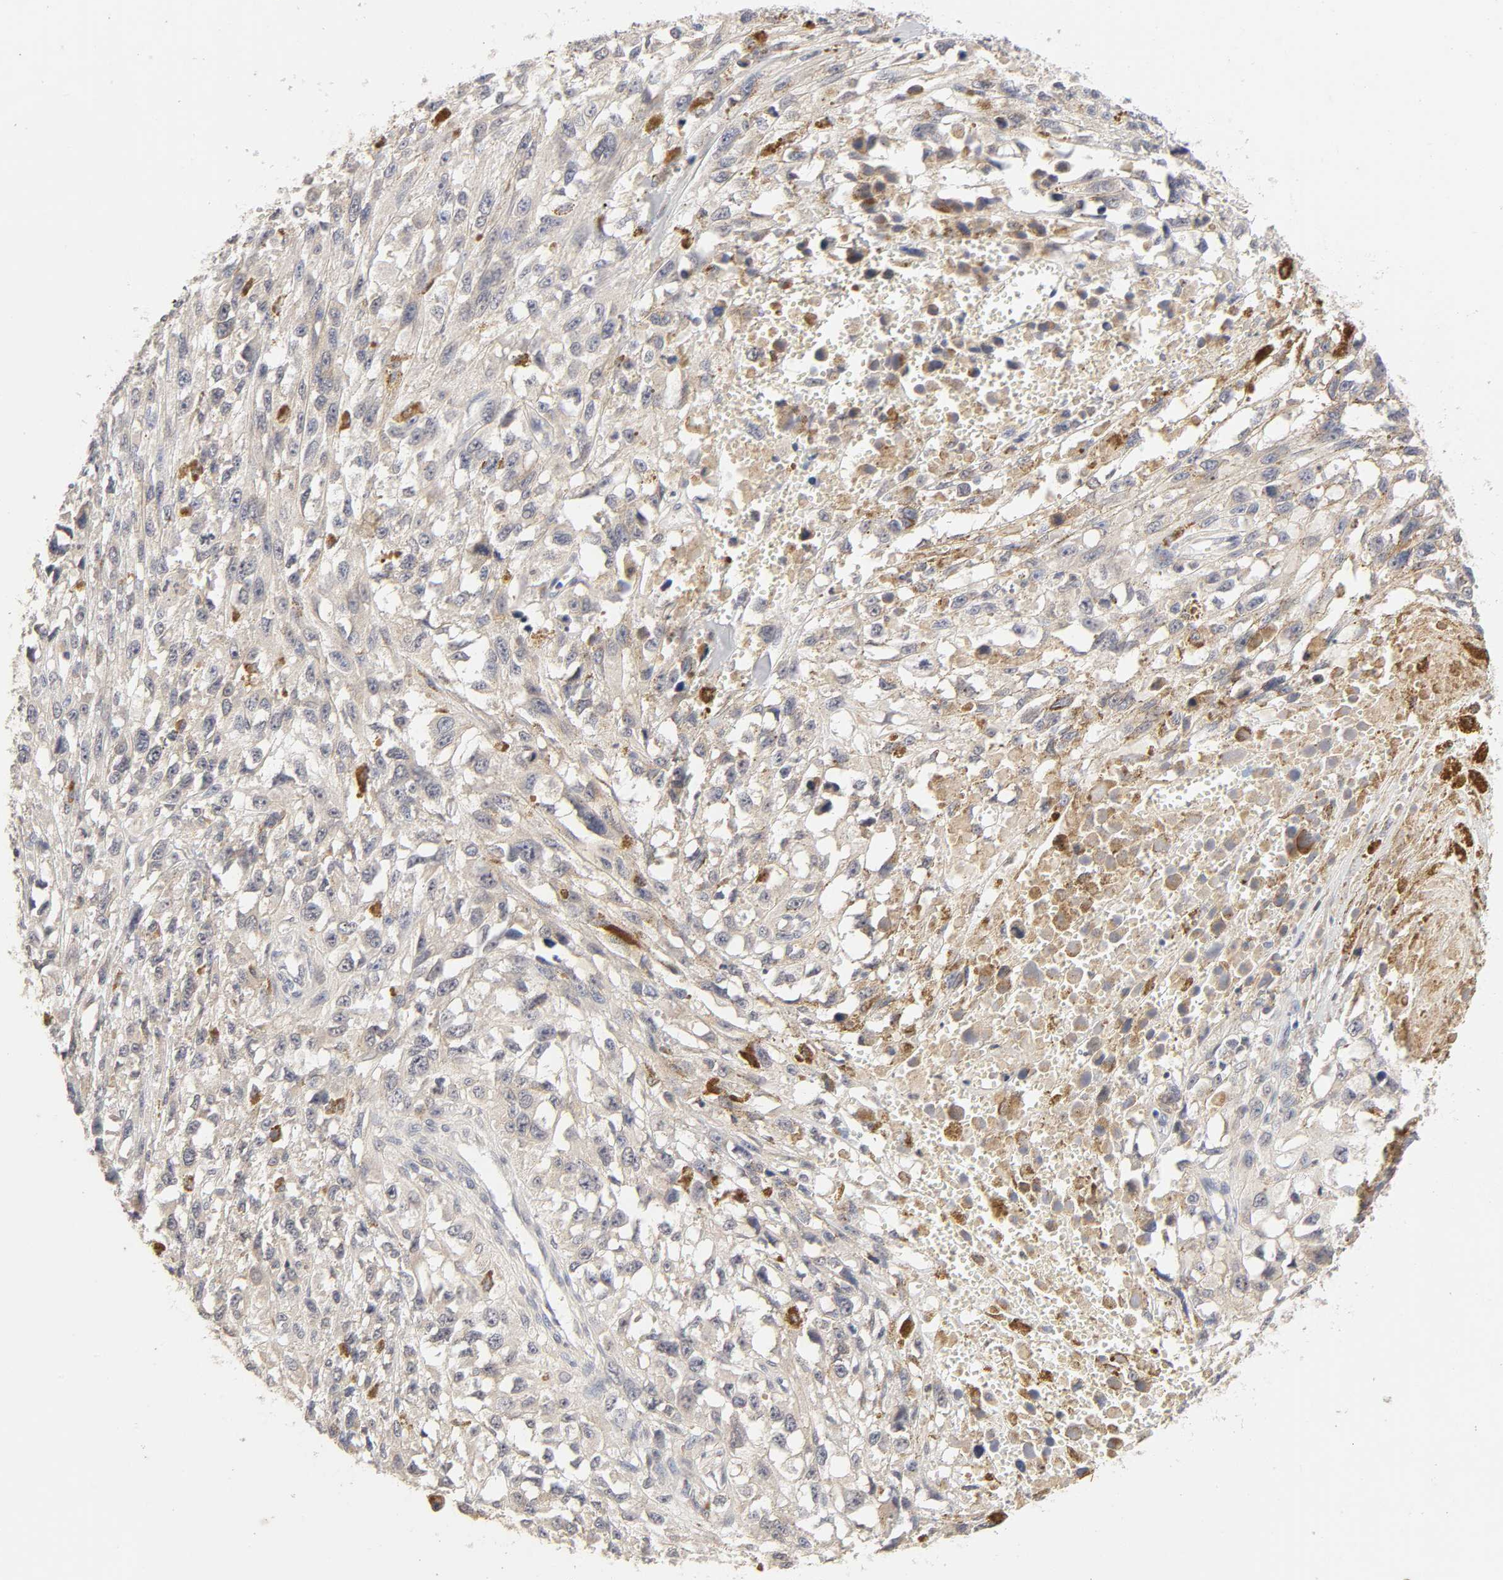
{"staining": {"intensity": "weak", "quantity": "25%-75%", "location": "cytoplasmic/membranous"}, "tissue": "melanoma", "cell_type": "Tumor cells", "image_type": "cancer", "snomed": [{"axis": "morphology", "description": "Malignant melanoma, Metastatic site"}, {"axis": "topography", "description": "Lymph node"}], "caption": "Protein analysis of melanoma tissue displays weak cytoplasmic/membranous positivity in about 25%-75% of tumor cells.", "gene": "CXADR", "patient": {"sex": "male", "age": 59}}